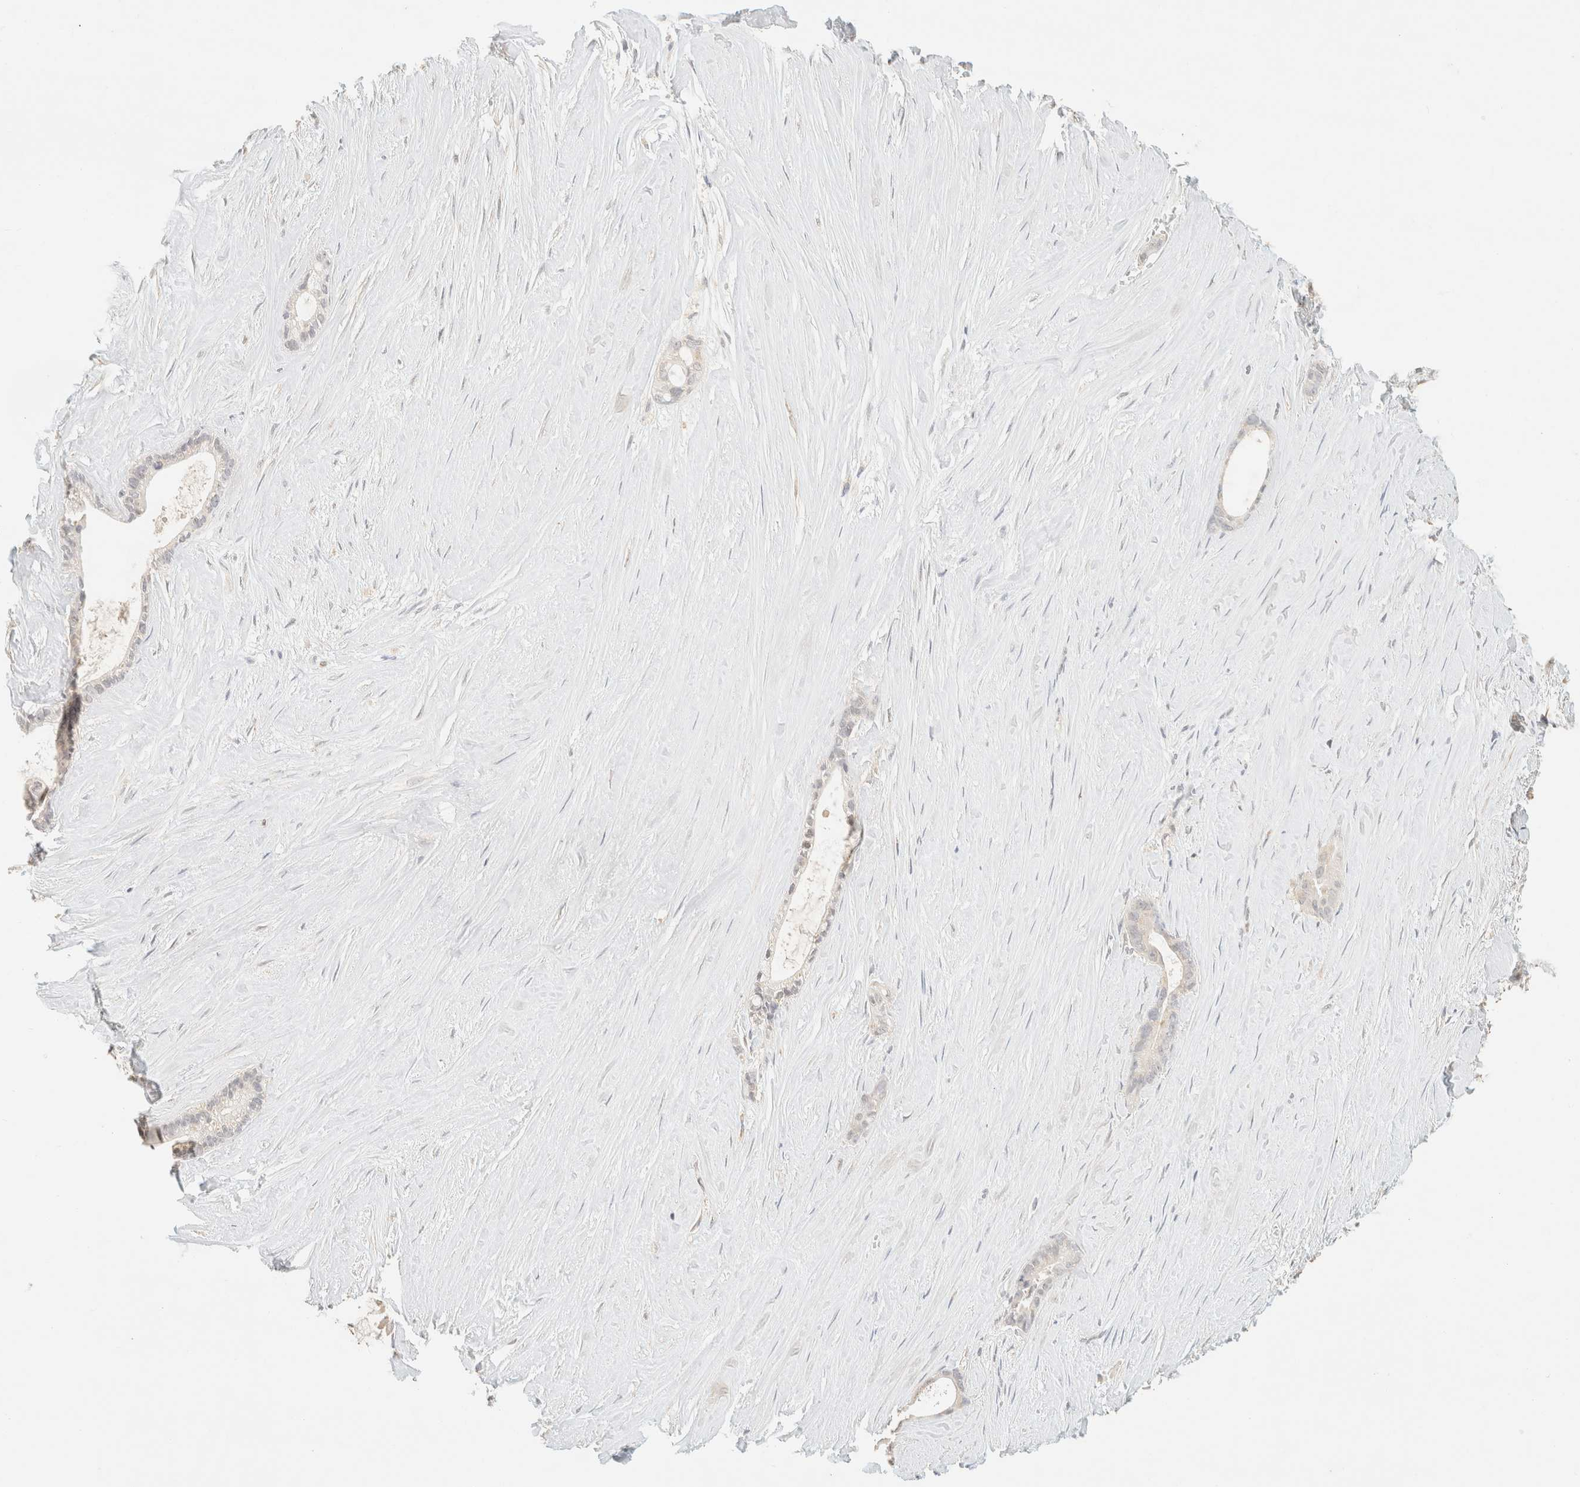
{"staining": {"intensity": "negative", "quantity": "none", "location": "none"}, "tissue": "liver cancer", "cell_type": "Tumor cells", "image_type": "cancer", "snomed": [{"axis": "morphology", "description": "Cholangiocarcinoma"}, {"axis": "topography", "description": "Liver"}], "caption": "High magnification brightfield microscopy of liver cancer stained with DAB (brown) and counterstained with hematoxylin (blue): tumor cells show no significant staining. (Immunohistochemistry (ihc), brightfield microscopy, high magnification).", "gene": "TIMD4", "patient": {"sex": "female", "age": 55}}